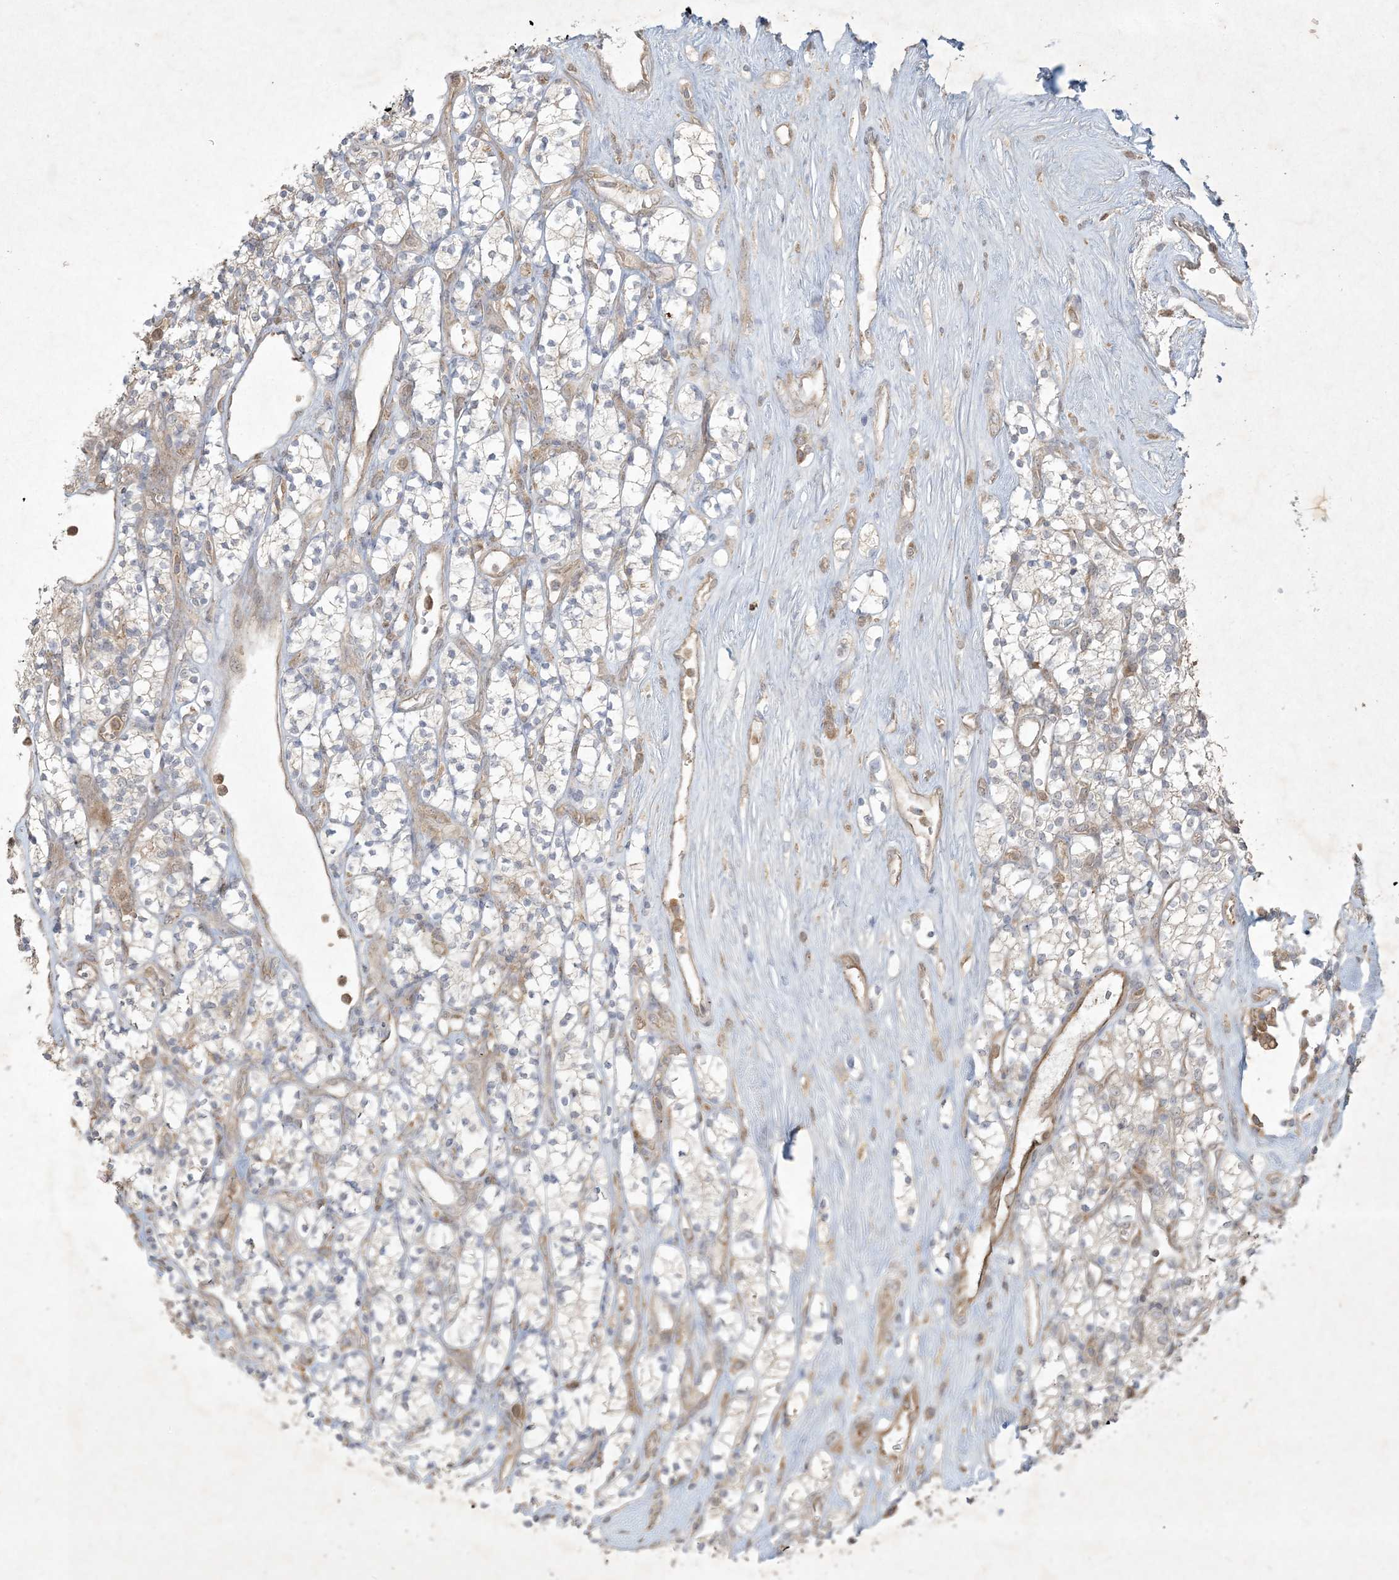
{"staining": {"intensity": "negative", "quantity": "none", "location": "none"}, "tissue": "renal cancer", "cell_type": "Tumor cells", "image_type": "cancer", "snomed": [{"axis": "morphology", "description": "Adenocarcinoma, NOS"}, {"axis": "topography", "description": "Kidney"}], "caption": "Immunohistochemistry (IHC) image of renal adenocarcinoma stained for a protein (brown), which shows no positivity in tumor cells.", "gene": "NRBP2", "patient": {"sex": "male", "age": 77}}